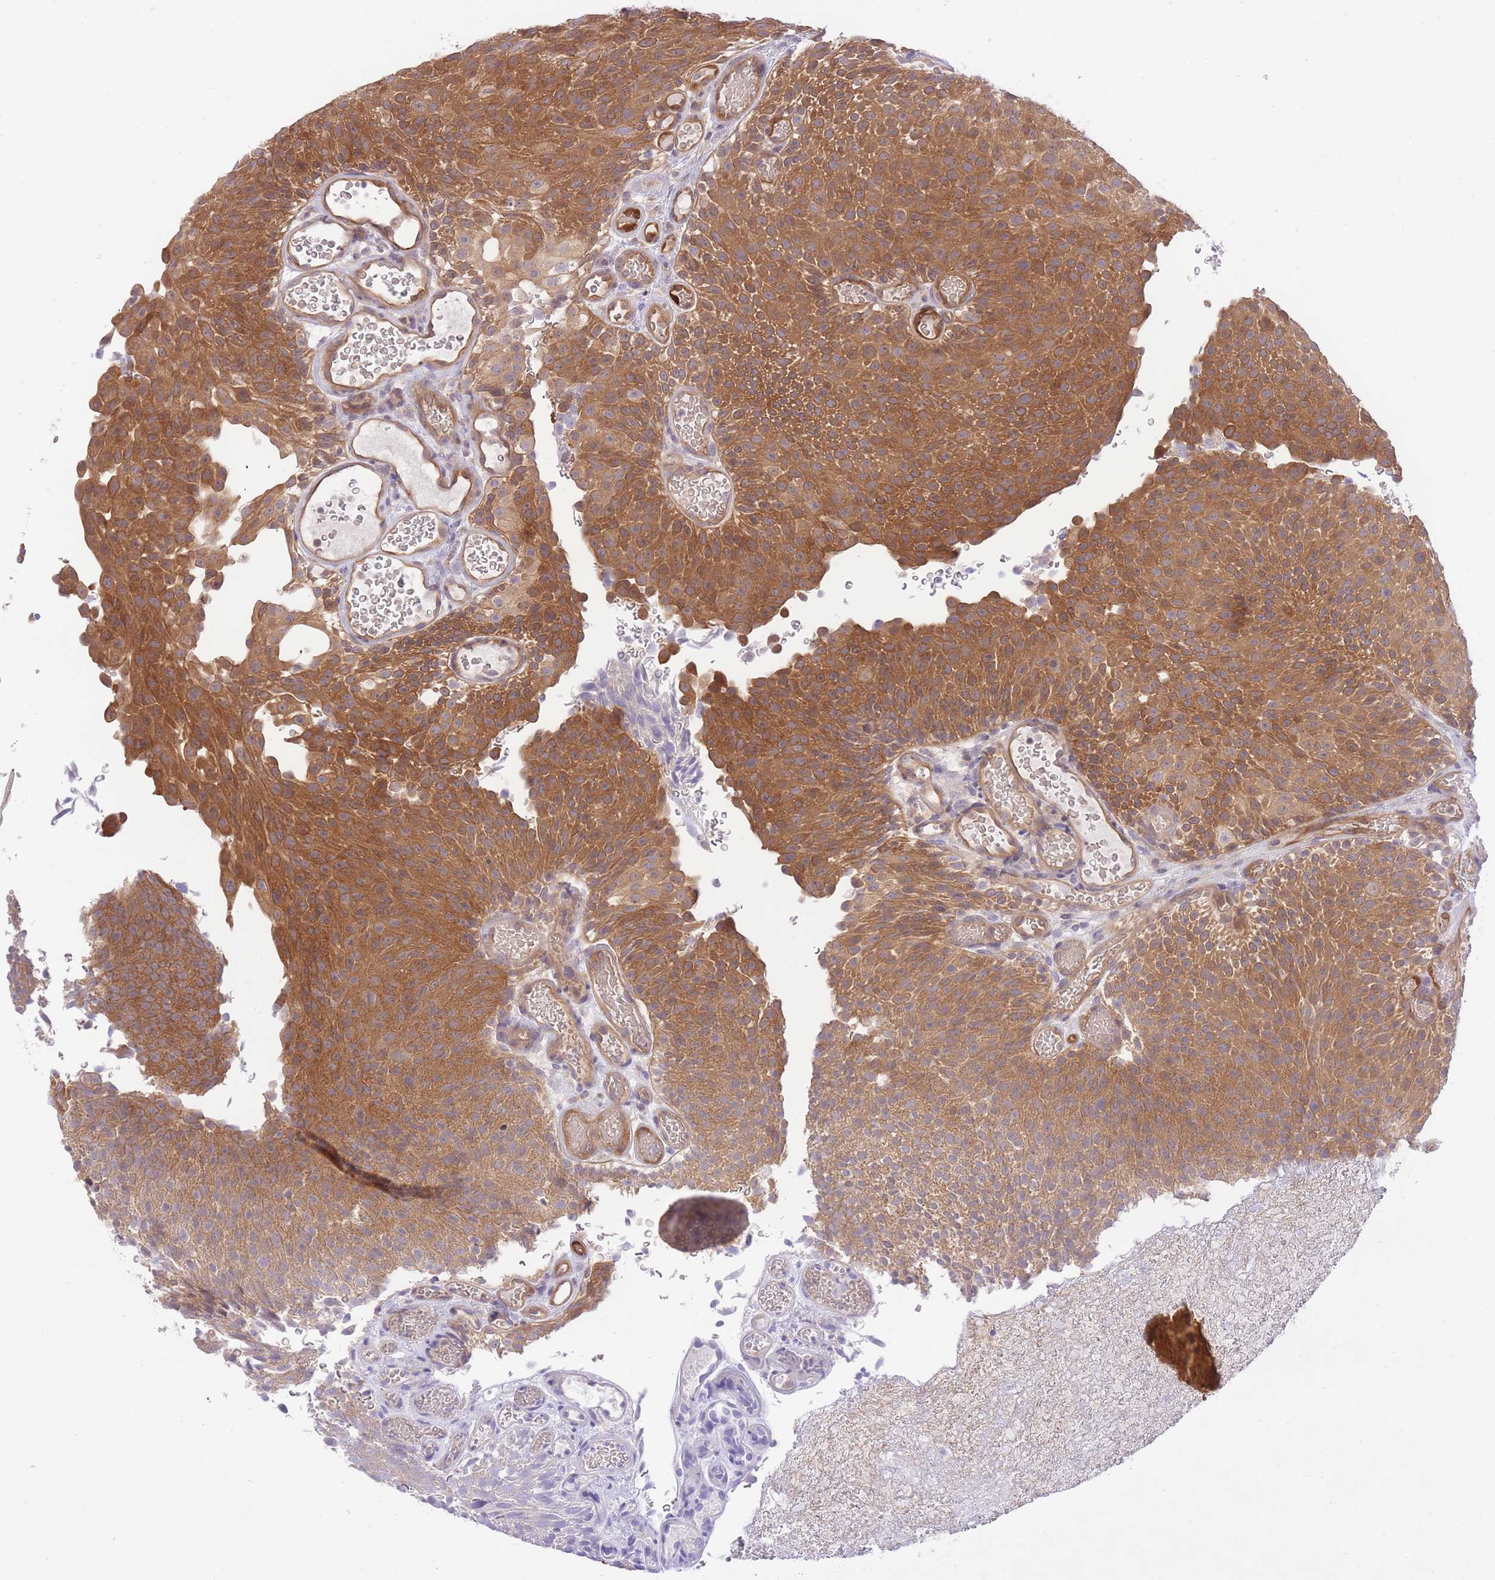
{"staining": {"intensity": "moderate", "quantity": ">75%", "location": "cytoplasmic/membranous"}, "tissue": "urothelial cancer", "cell_type": "Tumor cells", "image_type": "cancer", "snomed": [{"axis": "morphology", "description": "Urothelial carcinoma, Low grade"}, {"axis": "topography", "description": "Urinary bladder"}], "caption": "DAB (3,3'-diaminobenzidine) immunohistochemical staining of urothelial cancer shows moderate cytoplasmic/membranous protein staining in approximately >75% of tumor cells.", "gene": "PREP", "patient": {"sex": "male", "age": 78}}